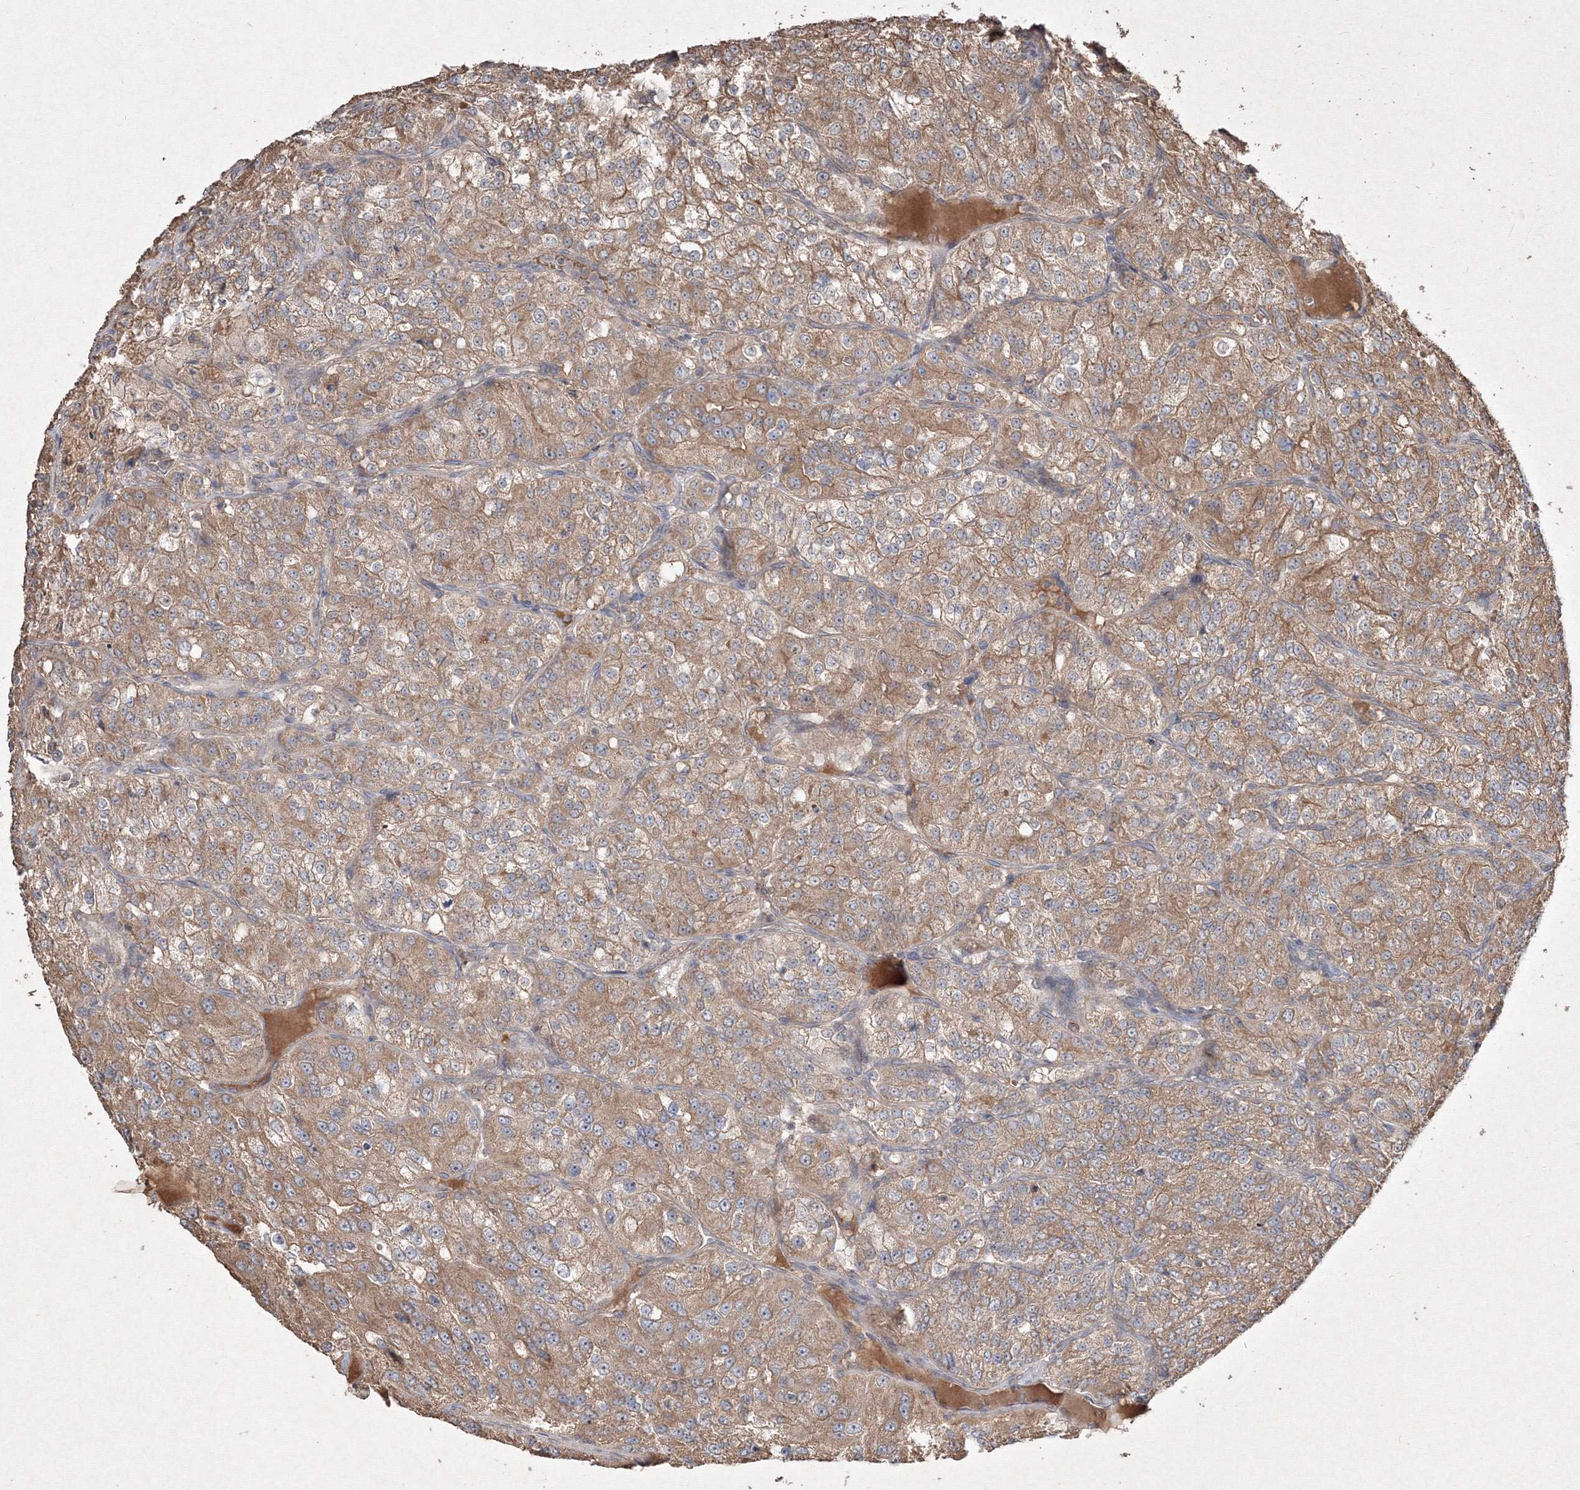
{"staining": {"intensity": "moderate", "quantity": ">75%", "location": "cytoplasmic/membranous"}, "tissue": "renal cancer", "cell_type": "Tumor cells", "image_type": "cancer", "snomed": [{"axis": "morphology", "description": "Adenocarcinoma, NOS"}, {"axis": "topography", "description": "Kidney"}], "caption": "Adenocarcinoma (renal) stained with IHC displays moderate cytoplasmic/membranous positivity in about >75% of tumor cells. (IHC, brightfield microscopy, high magnification).", "gene": "GRSF1", "patient": {"sex": "female", "age": 63}}